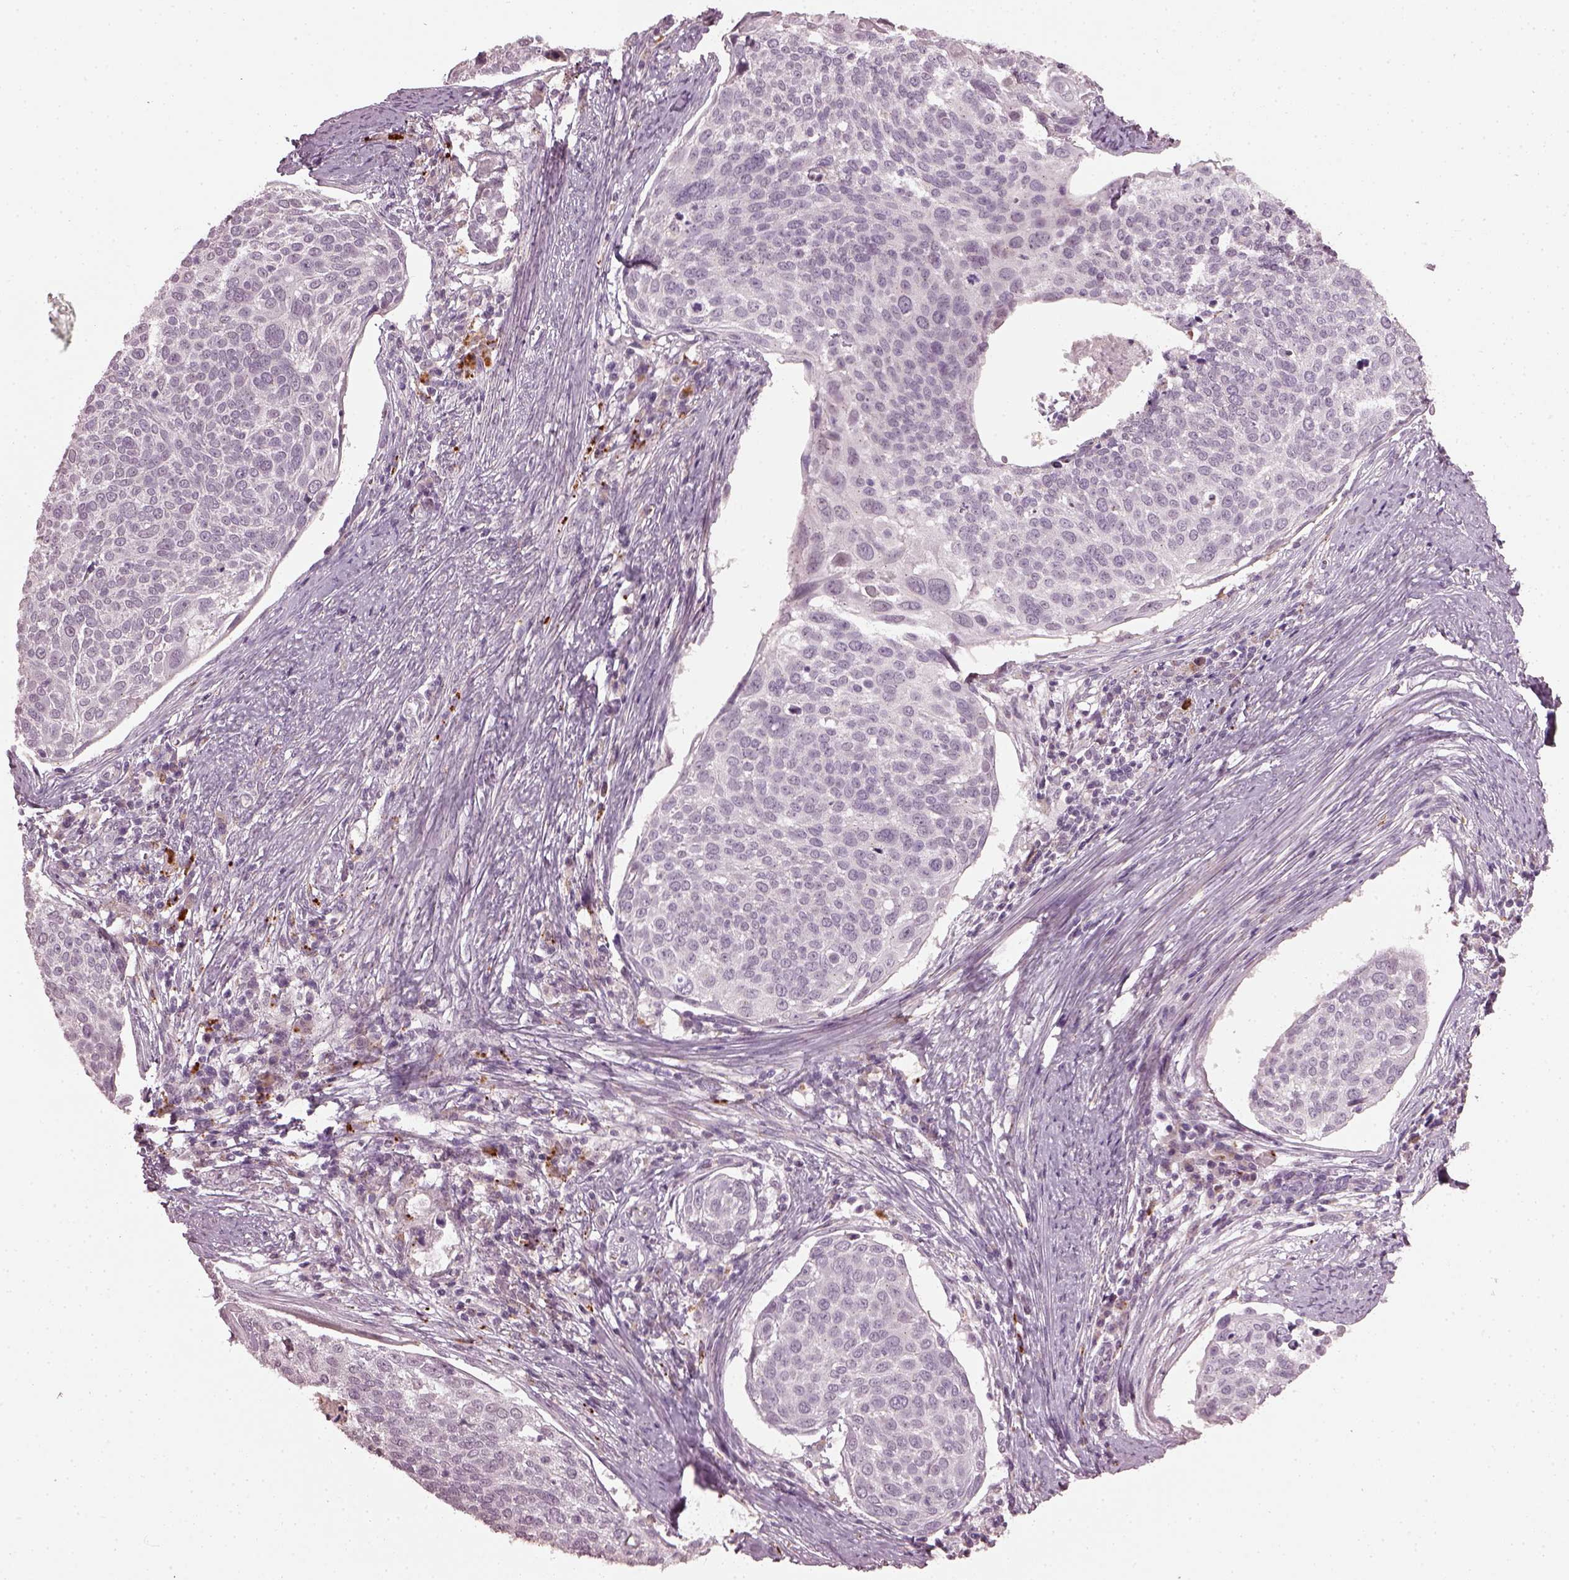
{"staining": {"intensity": "negative", "quantity": "none", "location": "none"}, "tissue": "cervical cancer", "cell_type": "Tumor cells", "image_type": "cancer", "snomed": [{"axis": "morphology", "description": "Squamous cell carcinoma, NOS"}, {"axis": "topography", "description": "Cervix"}], "caption": "Immunohistochemistry (IHC) micrograph of human squamous cell carcinoma (cervical) stained for a protein (brown), which shows no positivity in tumor cells.", "gene": "RUFY3", "patient": {"sex": "female", "age": 39}}